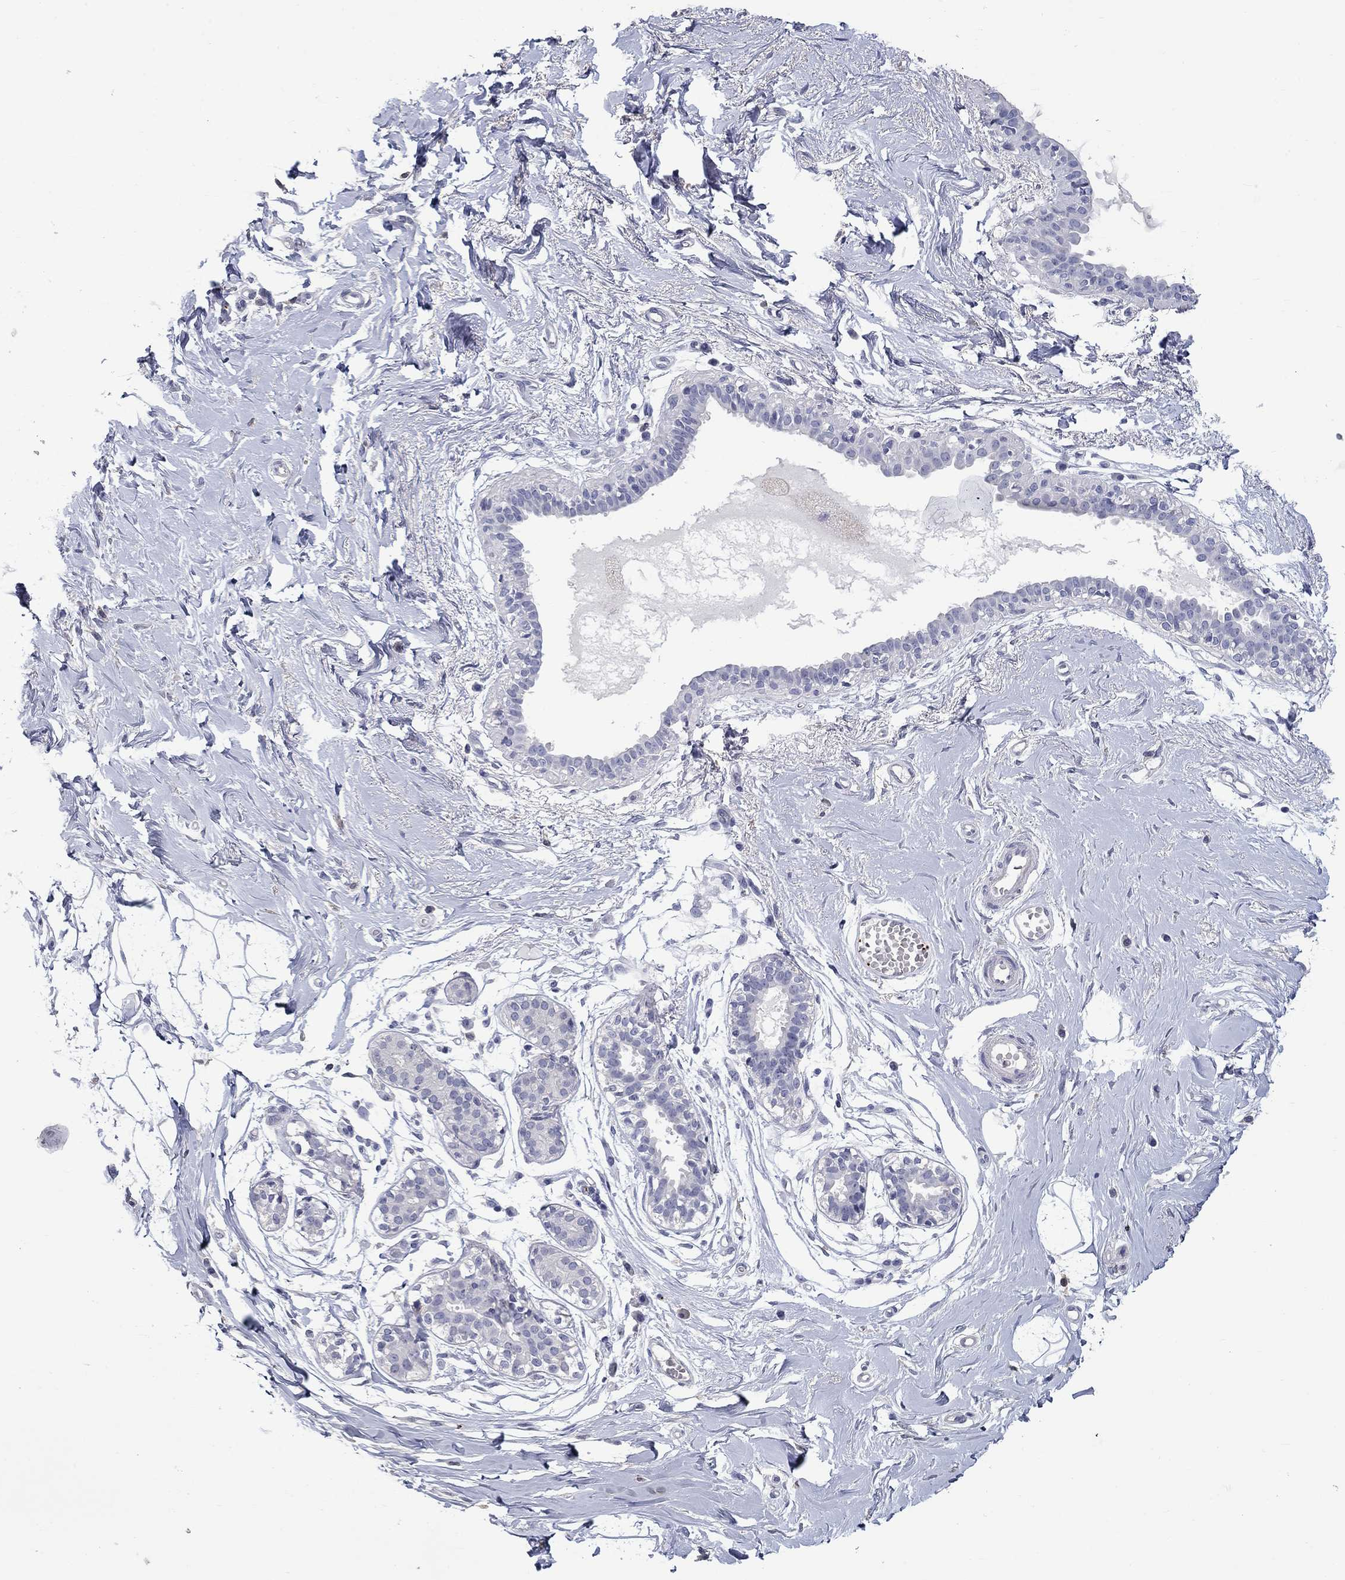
{"staining": {"intensity": "negative", "quantity": "none", "location": "none"}, "tissue": "breast", "cell_type": "Adipocytes", "image_type": "normal", "snomed": [{"axis": "morphology", "description": "Normal tissue, NOS"}, {"axis": "topography", "description": "Breast"}], "caption": "Immunohistochemistry (IHC) micrograph of normal breast: human breast stained with DAB exhibits no significant protein staining in adipocytes.", "gene": "PLEK", "patient": {"sex": "female", "age": 49}}